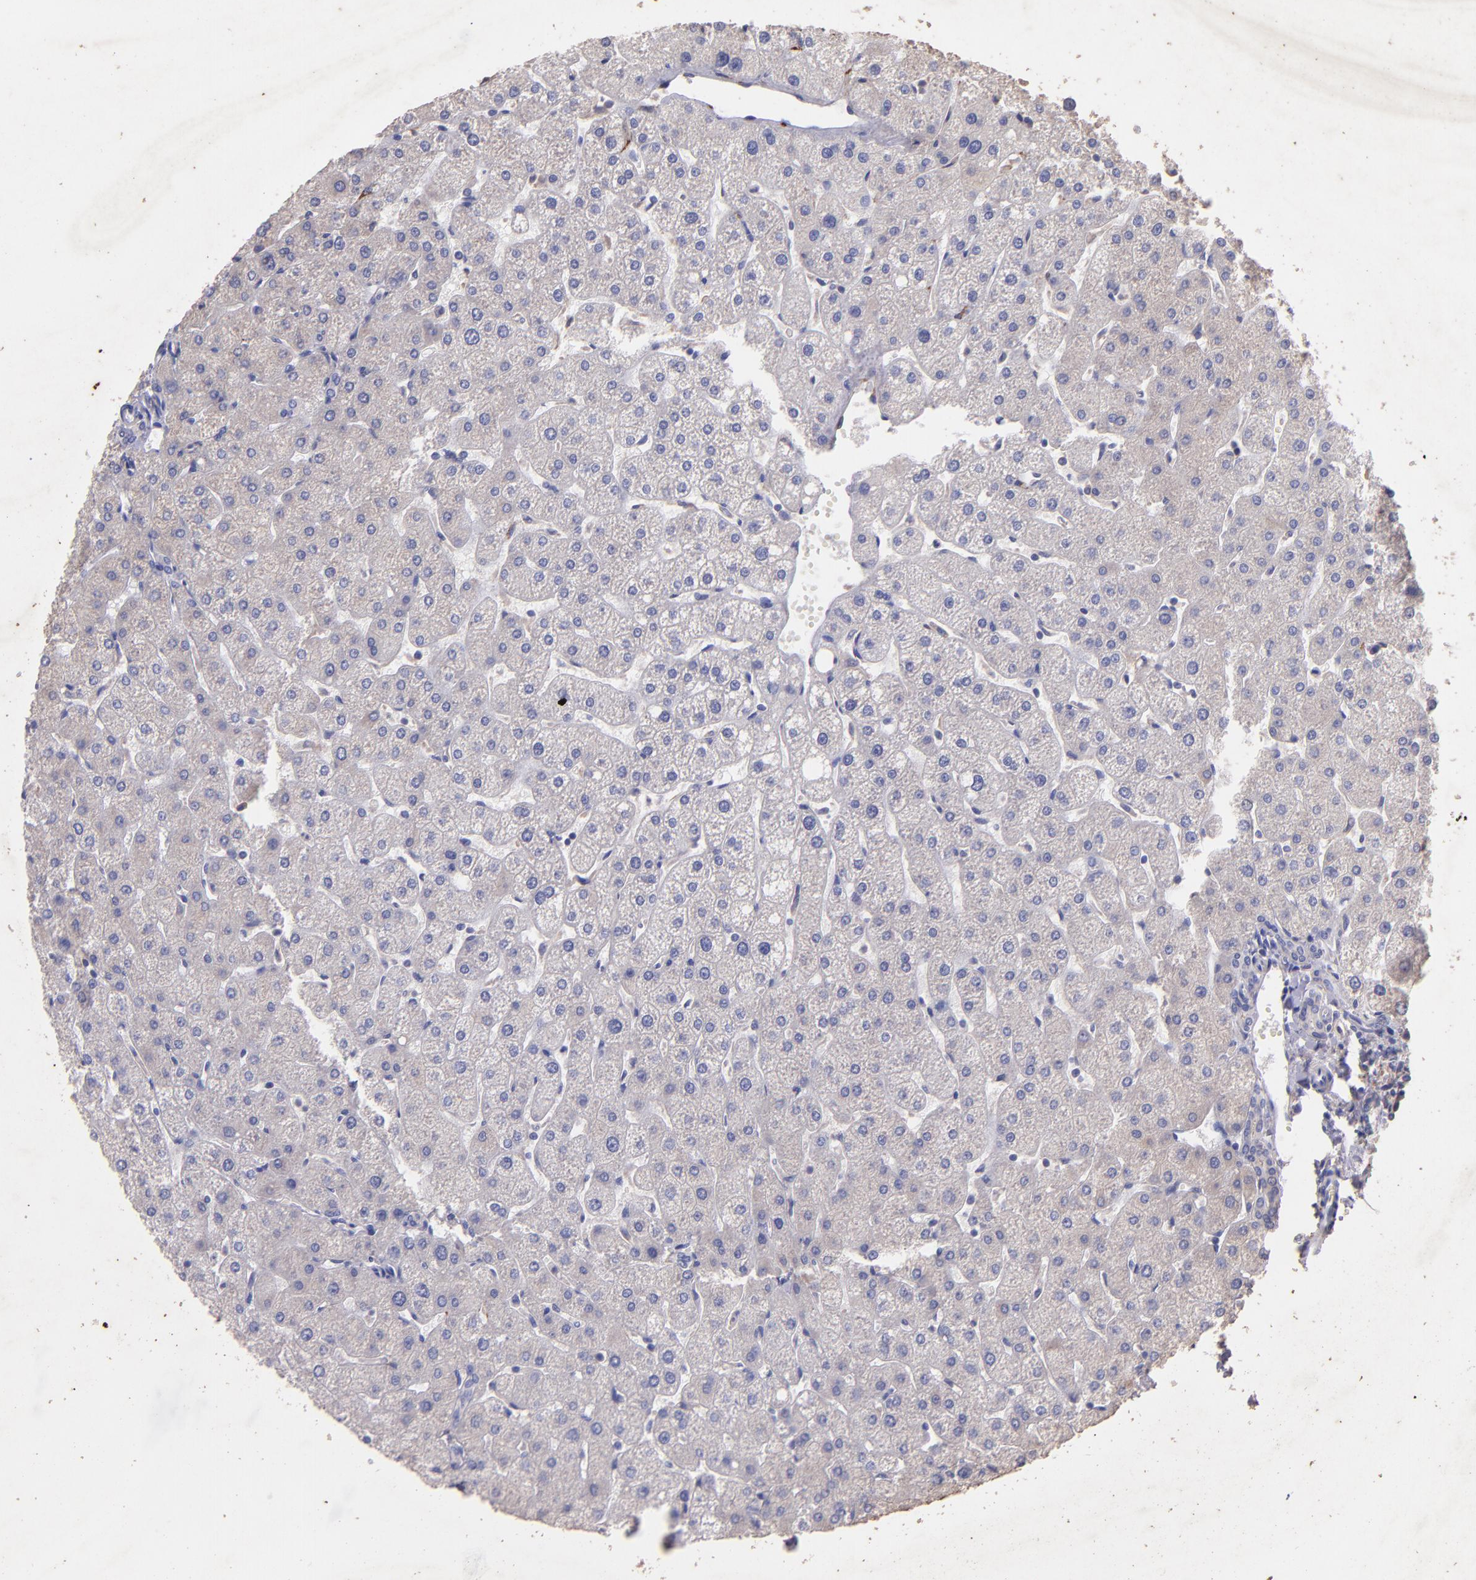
{"staining": {"intensity": "negative", "quantity": "none", "location": "none"}, "tissue": "liver", "cell_type": "Cholangiocytes", "image_type": "normal", "snomed": [{"axis": "morphology", "description": "Normal tissue, NOS"}, {"axis": "topography", "description": "Liver"}], "caption": "Liver stained for a protein using IHC reveals no staining cholangiocytes.", "gene": "RET", "patient": {"sex": "male", "age": 67}}